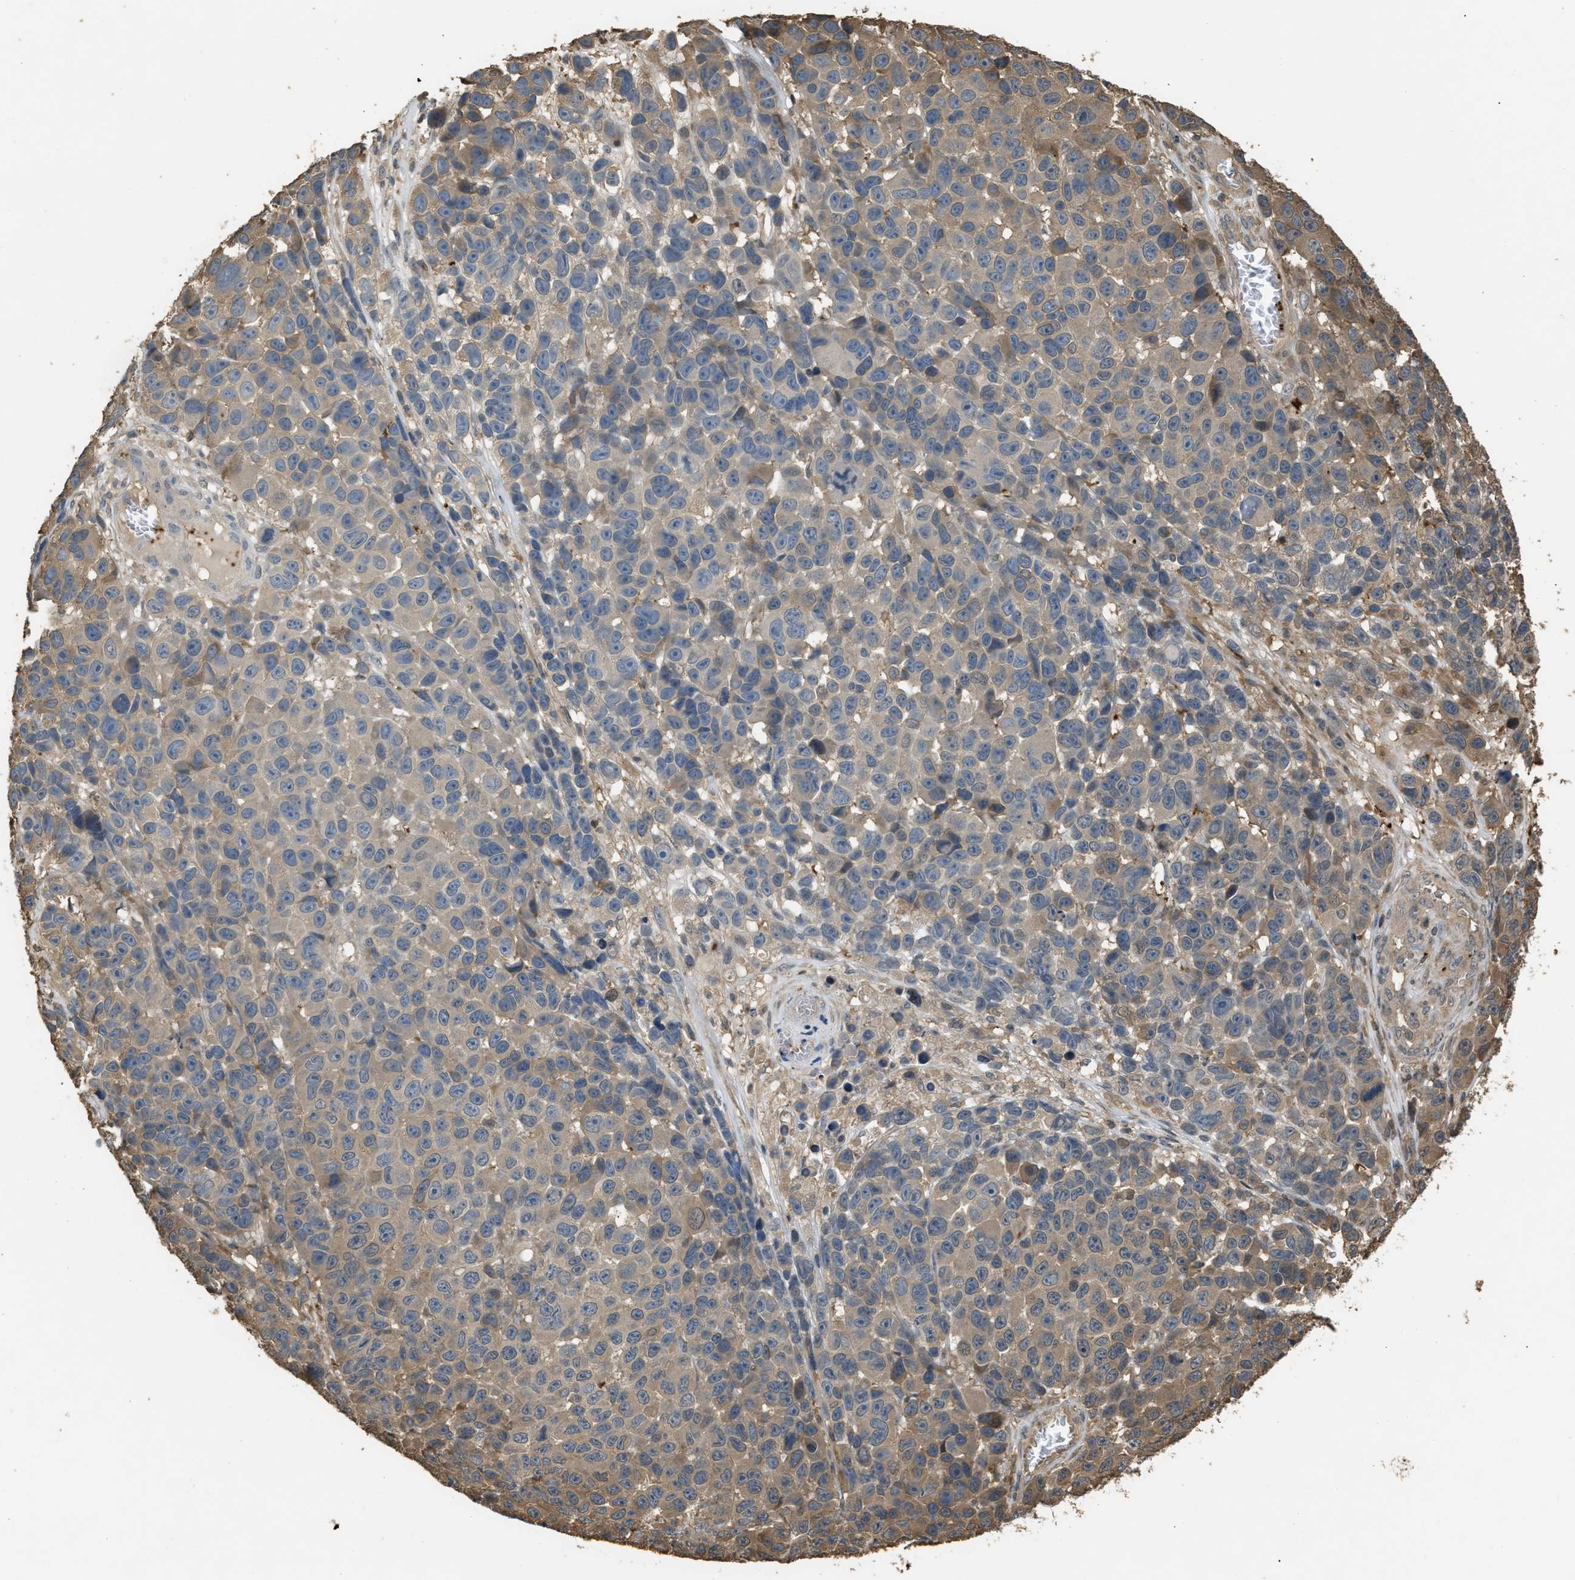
{"staining": {"intensity": "weak", "quantity": "<25%", "location": "cytoplasmic/membranous"}, "tissue": "melanoma", "cell_type": "Tumor cells", "image_type": "cancer", "snomed": [{"axis": "morphology", "description": "Malignant melanoma, NOS"}, {"axis": "topography", "description": "Skin"}], "caption": "Immunohistochemistry photomicrograph of neoplastic tissue: melanoma stained with DAB (3,3'-diaminobenzidine) demonstrates no significant protein expression in tumor cells.", "gene": "ARHGDIA", "patient": {"sex": "male", "age": 53}}